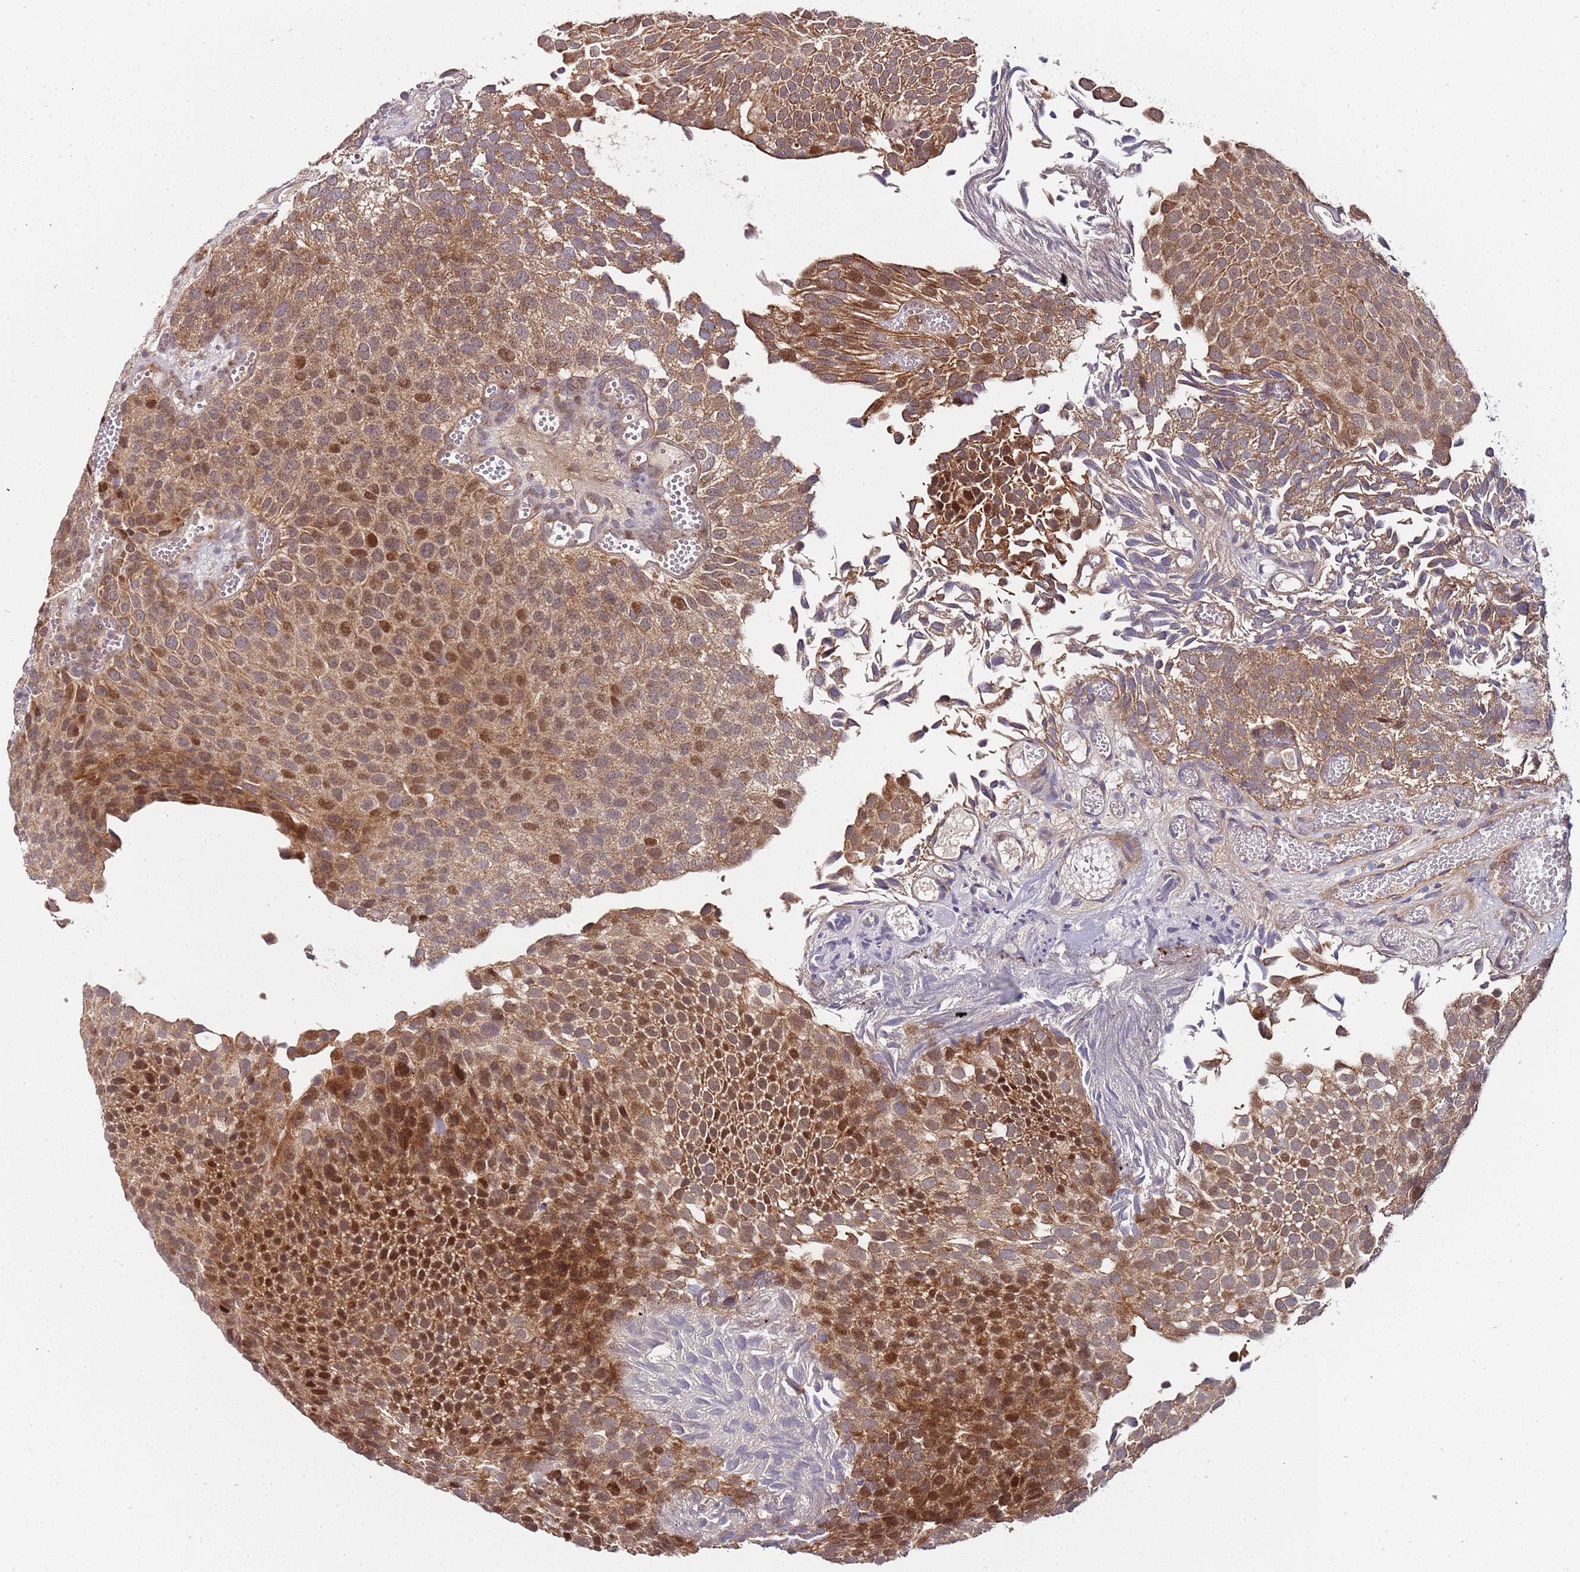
{"staining": {"intensity": "moderate", "quantity": ">75%", "location": "cytoplasmic/membranous"}, "tissue": "urothelial cancer", "cell_type": "Tumor cells", "image_type": "cancer", "snomed": [{"axis": "morphology", "description": "Urothelial carcinoma, Low grade"}, {"axis": "topography", "description": "Urinary bladder"}], "caption": "Tumor cells reveal medium levels of moderate cytoplasmic/membranous expression in approximately >75% of cells in urothelial cancer. (Brightfield microscopy of DAB IHC at high magnification).", "gene": "EDC3", "patient": {"sex": "male", "age": 89}}